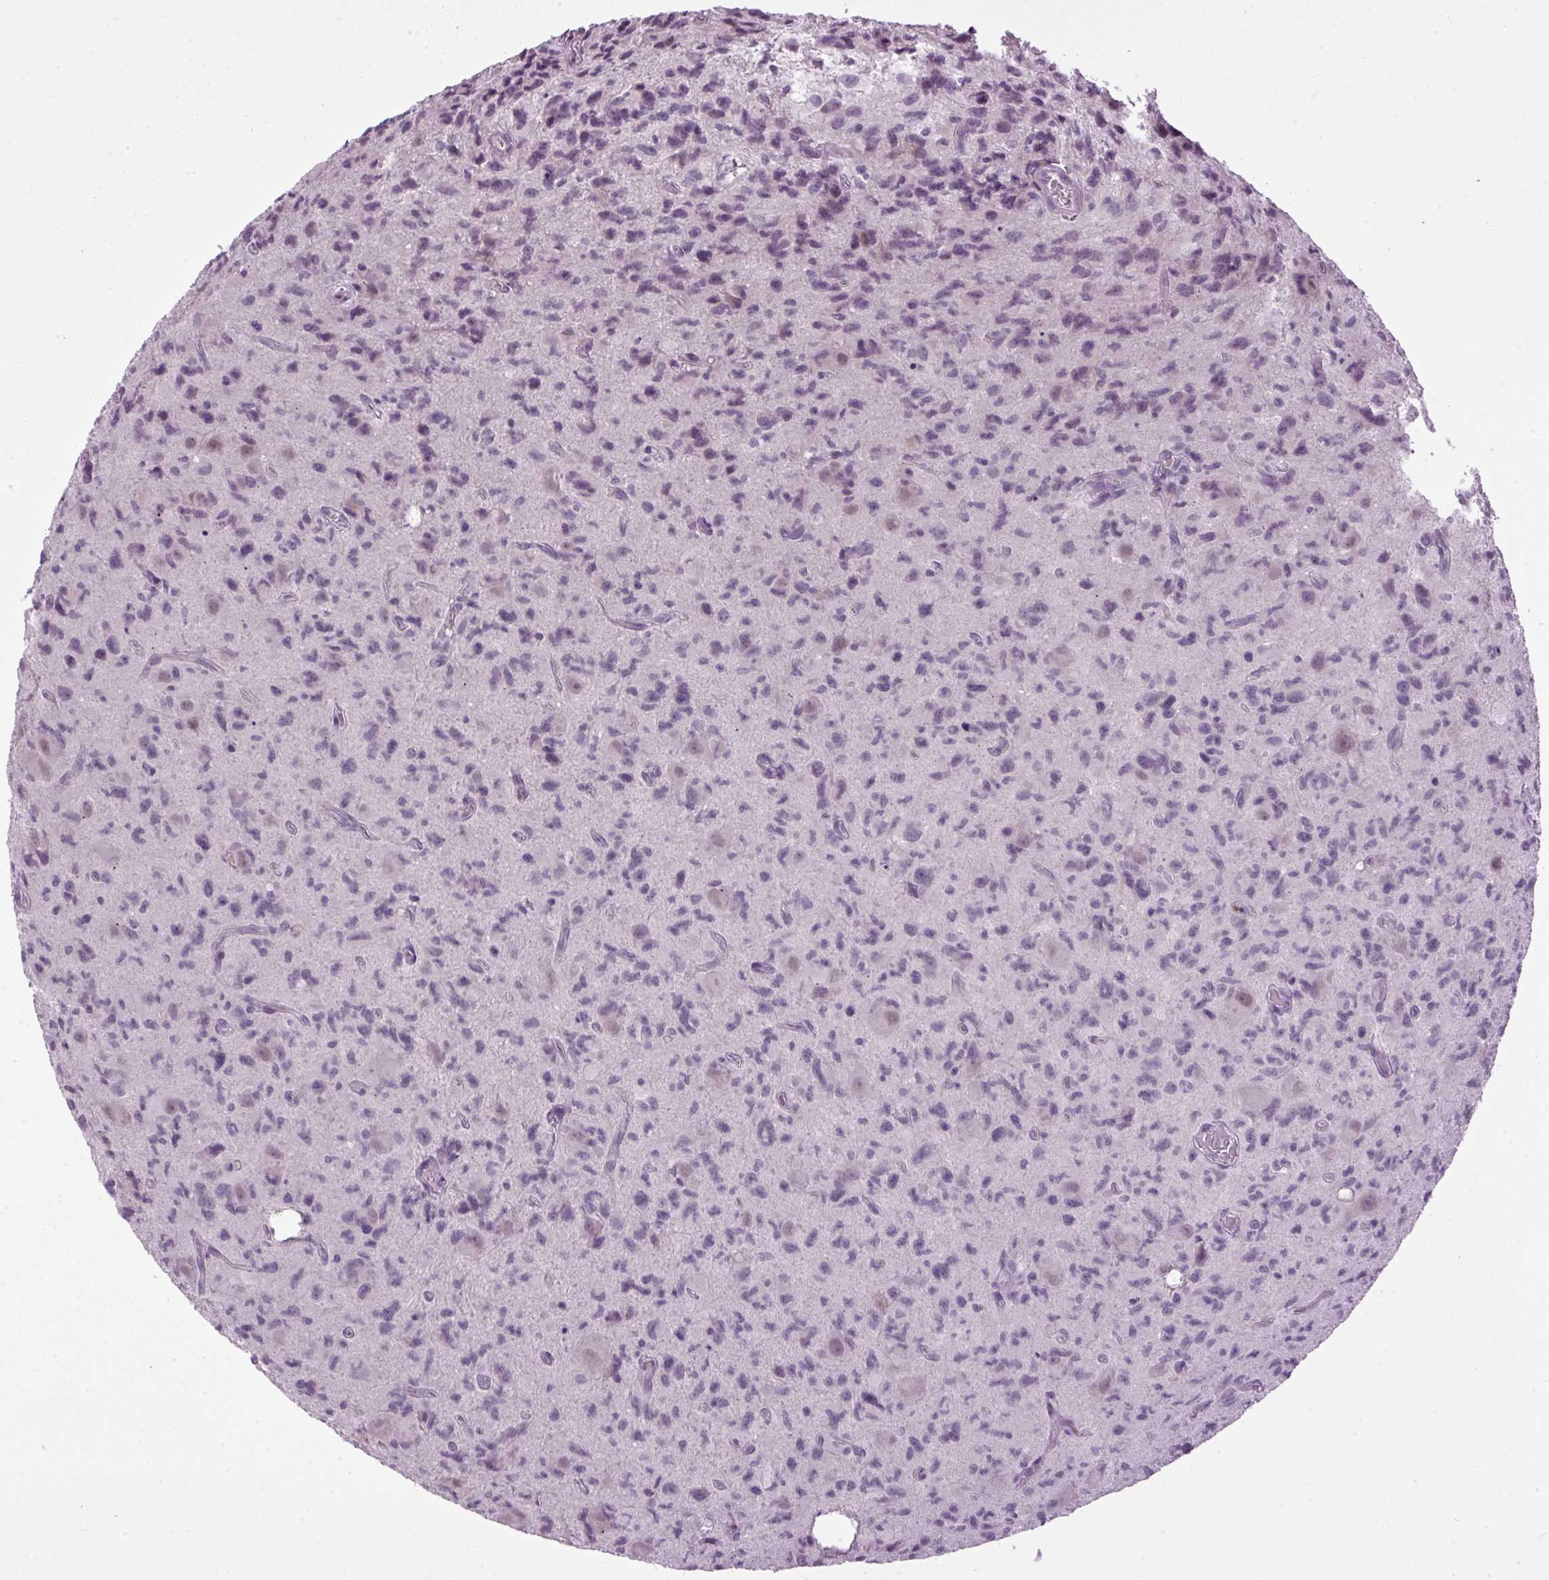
{"staining": {"intensity": "negative", "quantity": "none", "location": "none"}, "tissue": "glioma", "cell_type": "Tumor cells", "image_type": "cancer", "snomed": [{"axis": "morphology", "description": "Glioma, malignant, High grade"}, {"axis": "topography", "description": "Brain"}], "caption": "Immunohistochemistry of high-grade glioma (malignant) demonstrates no staining in tumor cells. (Stains: DAB (3,3'-diaminobenzidine) IHC with hematoxylin counter stain, Microscopy: brightfield microscopy at high magnification).", "gene": "A1CF", "patient": {"sex": "male", "age": 76}}